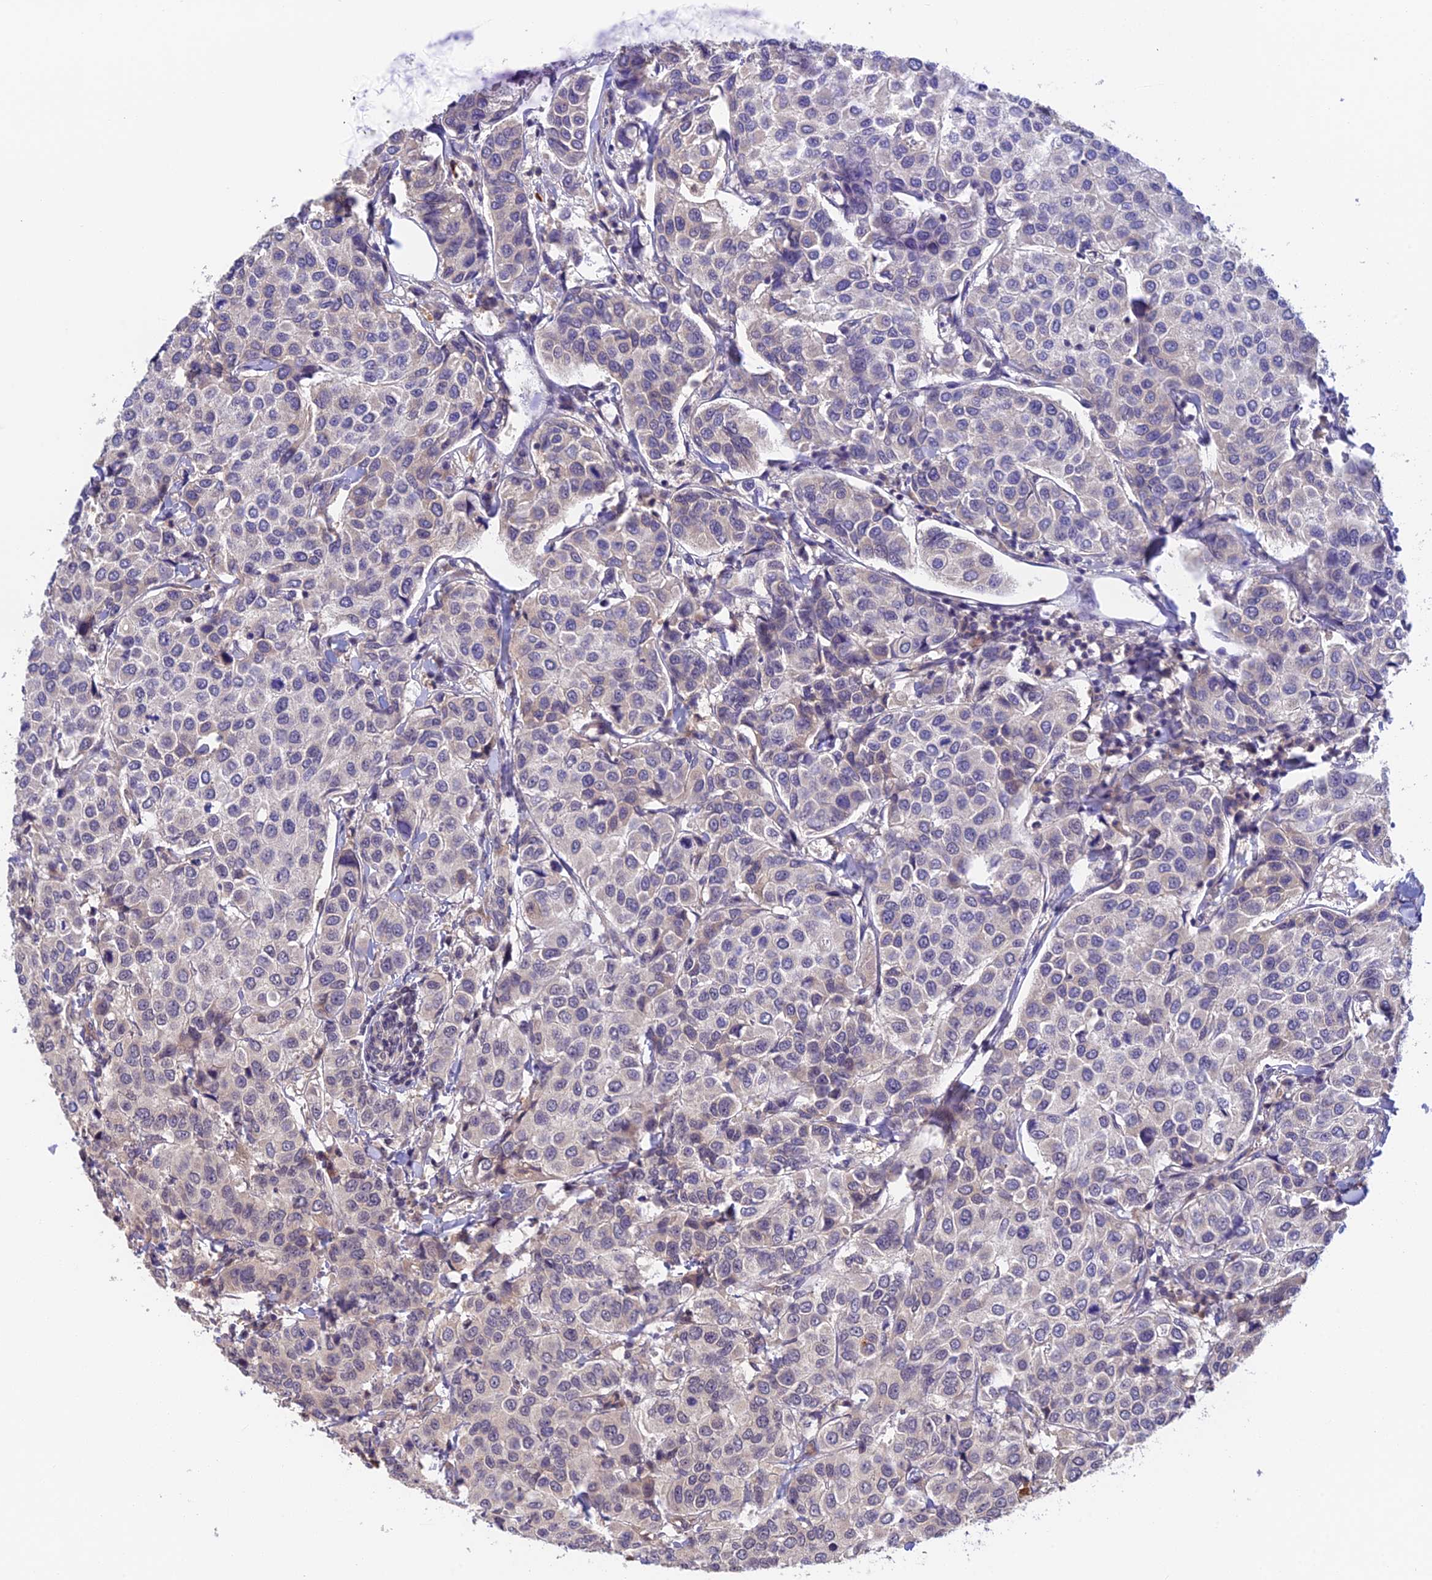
{"staining": {"intensity": "negative", "quantity": "none", "location": "none"}, "tissue": "breast cancer", "cell_type": "Tumor cells", "image_type": "cancer", "snomed": [{"axis": "morphology", "description": "Duct carcinoma"}, {"axis": "topography", "description": "Breast"}], "caption": "Immunohistochemistry (IHC) of human breast infiltrating ductal carcinoma shows no expression in tumor cells.", "gene": "CWH43", "patient": {"sex": "female", "age": 55}}